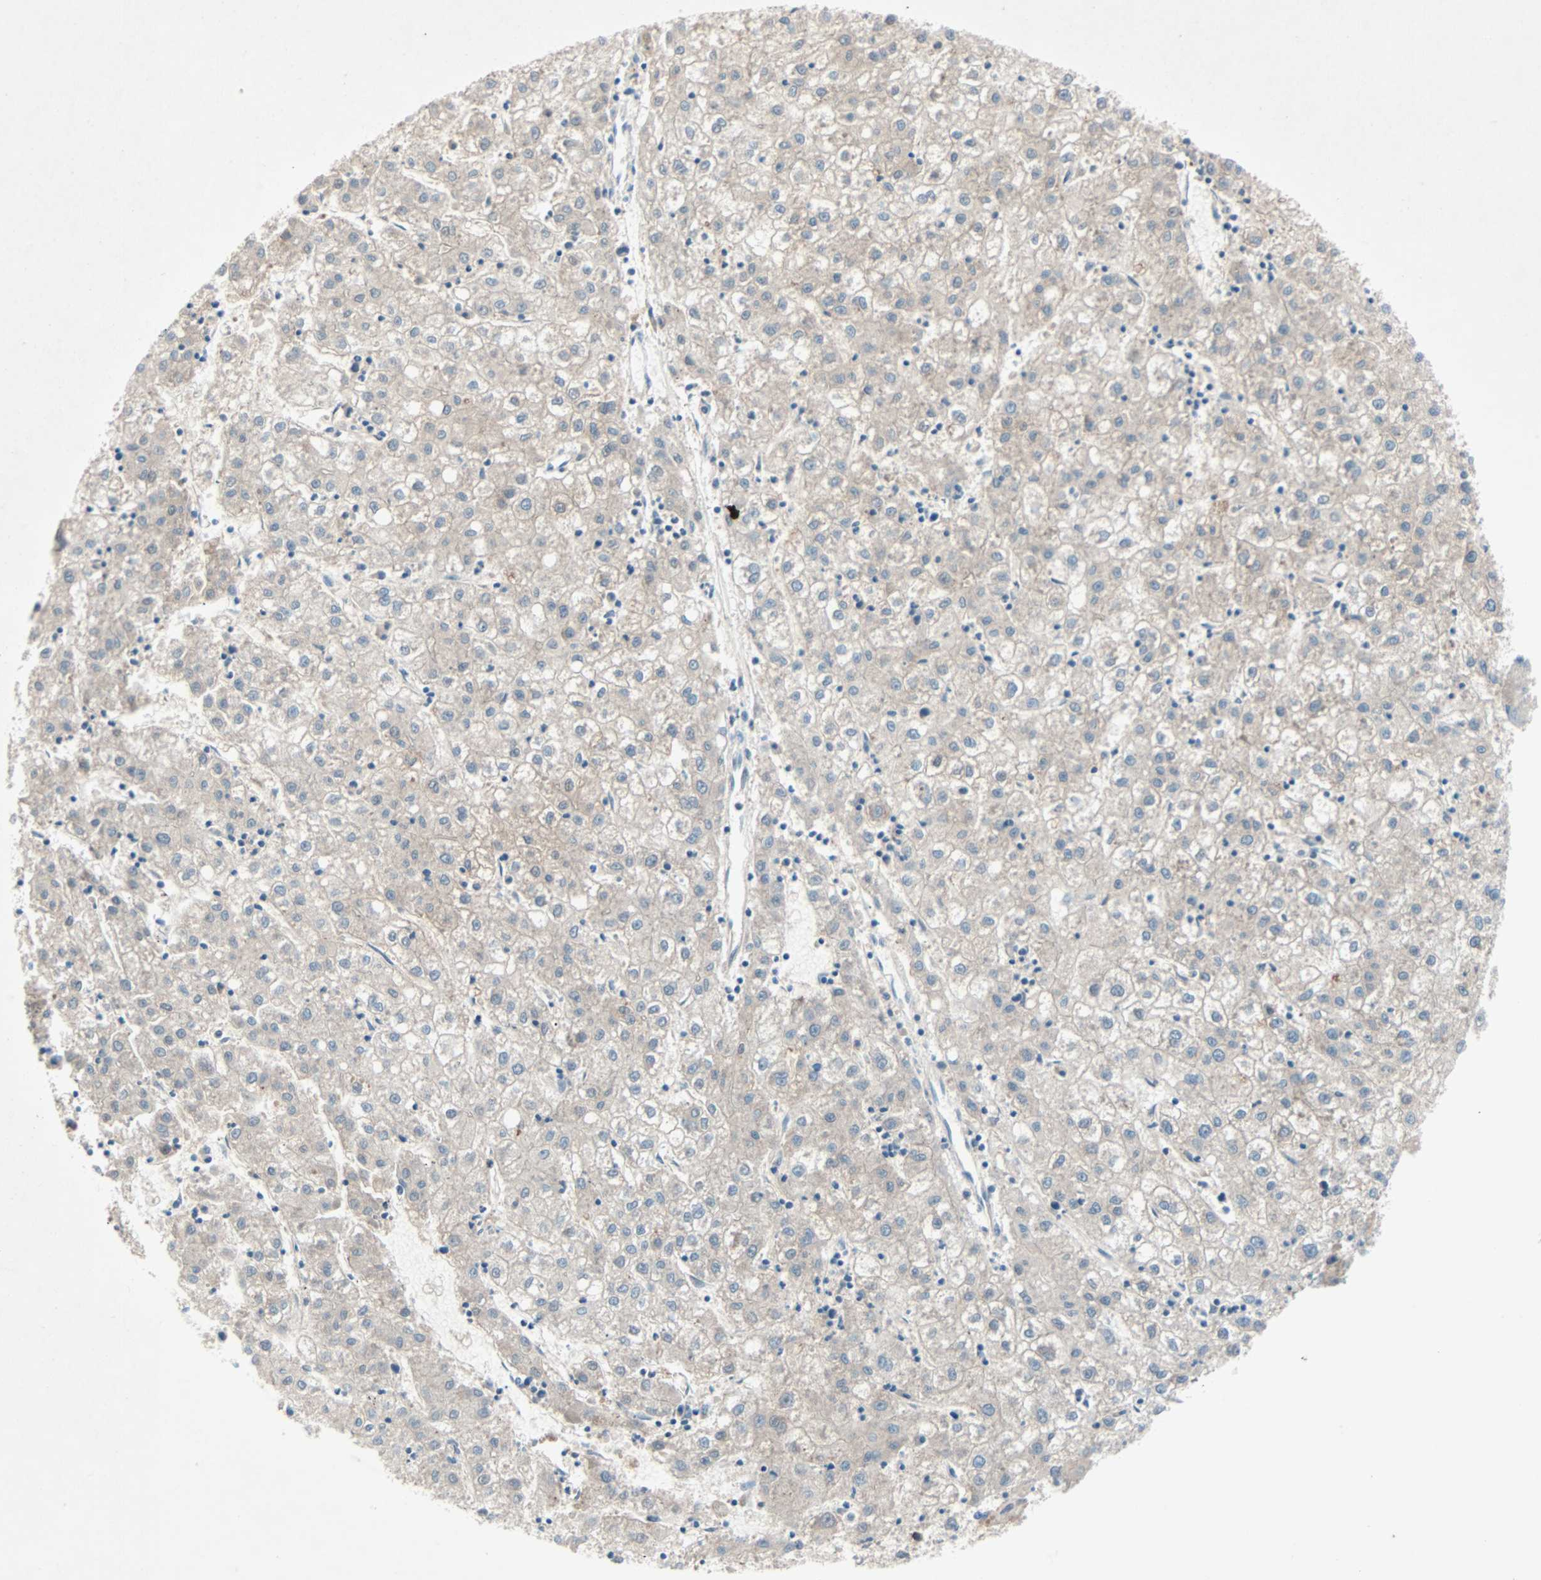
{"staining": {"intensity": "weak", "quantity": "25%-75%", "location": "cytoplasmic/membranous"}, "tissue": "liver cancer", "cell_type": "Tumor cells", "image_type": "cancer", "snomed": [{"axis": "morphology", "description": "Carcinoma, Hepatocellular, NOS"}, {"axis": "topography", "description": "Liver"}], "caption": "IHC of hepatocellular carcinoma (liver) shows low levels of weak cytoplasmic/membranous staining in approximately 25%-75% of tumor cells.", "gene": "SMIM8", "patient": {"sex": "male", "age": 72}}